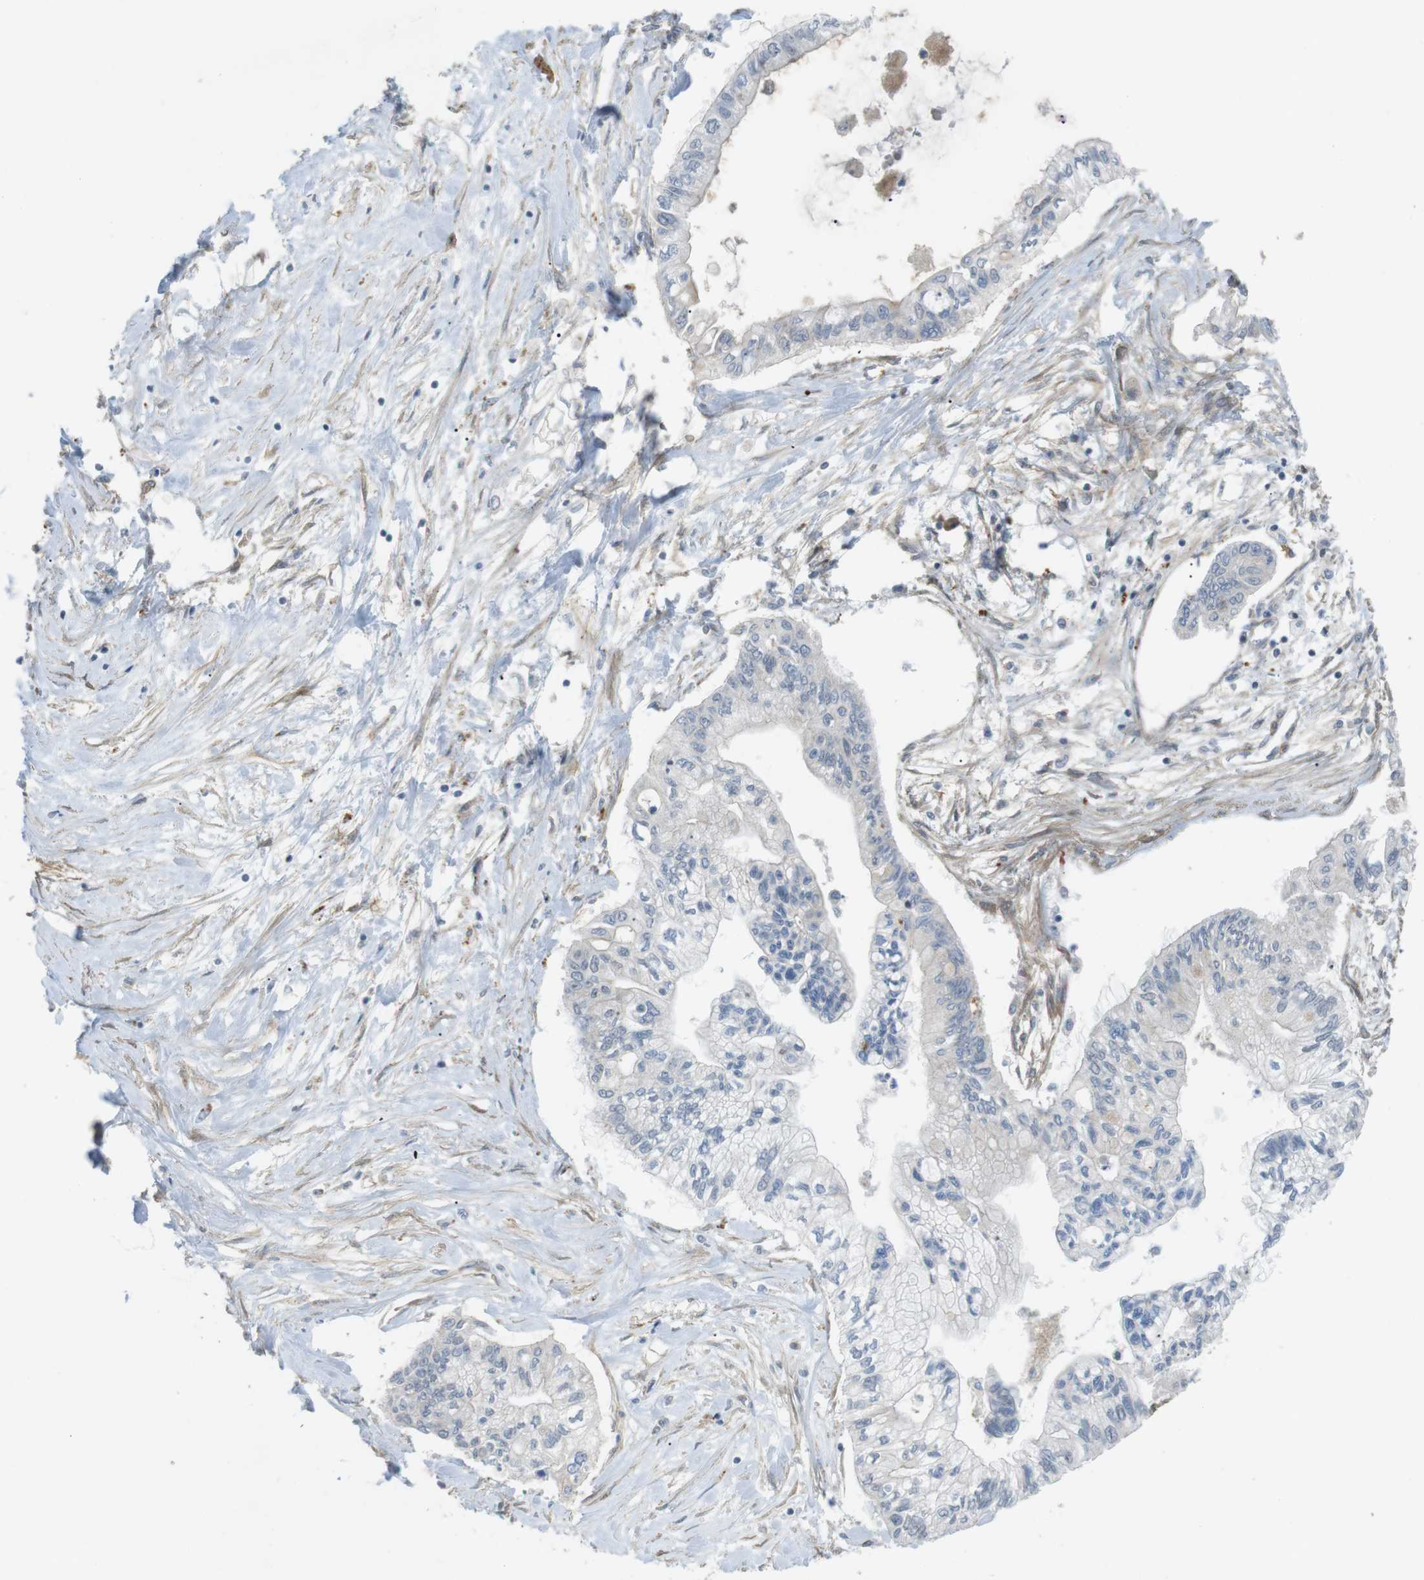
{"staining": {"intensity": "negative", "quantity": "none", "location": "none"}, "tissue": "pancreatic cancer", "cell_type": "Tumor cells", "image_type": "cancer", "snomed": [{"axis": "morphology", "description": "Adenocarcinoma, NOS"}, {"axis": "topography", "description": "Pancreas"}], "caption": "The IHC photomicrograph has no significant expression in tumor cells of pancreatic cancer (adenocarcinoma) tissue.", "gene": "KANK2", "patient": {"sex": "female", "age": 77}}